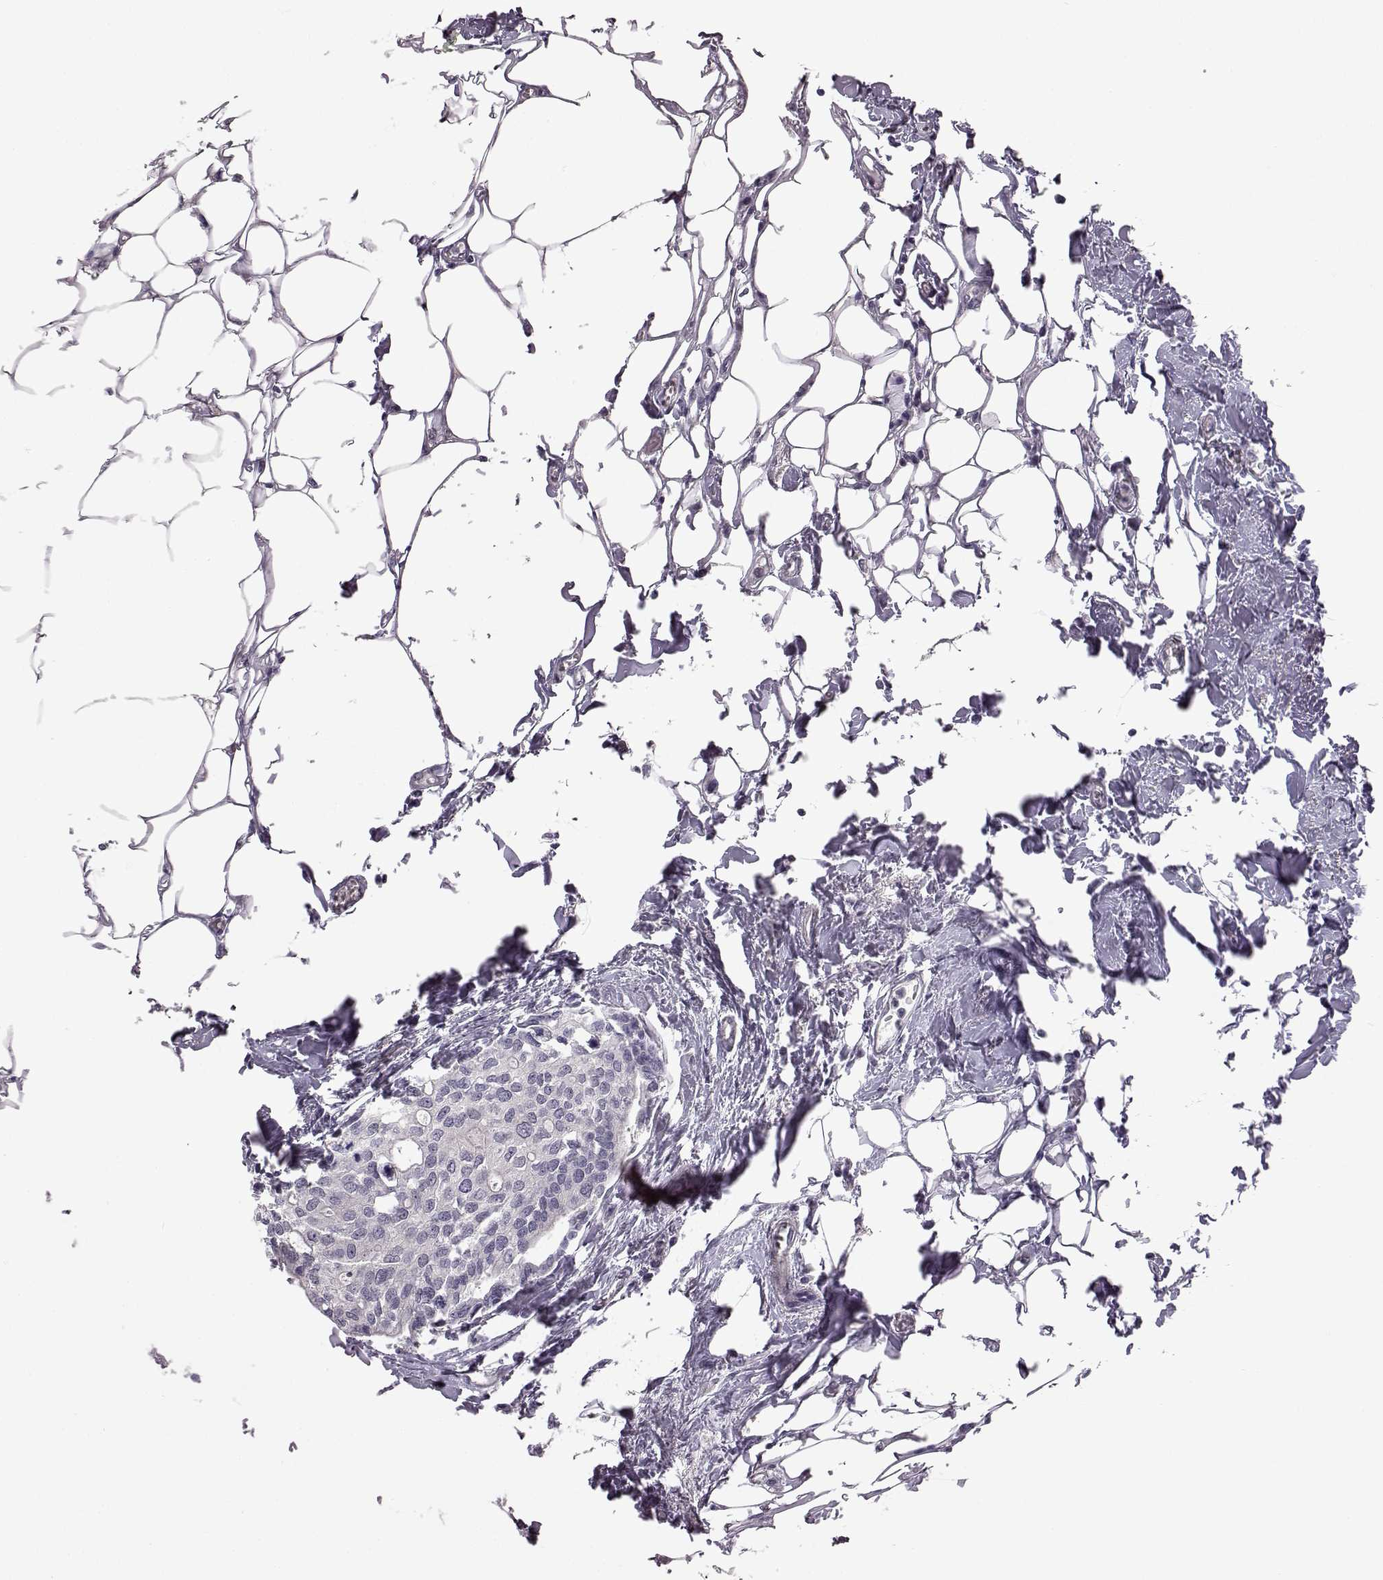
{"staining": {"intensity": "negative", "quantity": "none", "location": "none"}, "tissue": "breast cancer", "cell_type": "Tumor cells", "image_type": "cancer", "snomed": [{"axis": "morphology", "description": "Duct carcinoma"}, {"axis": "topography", "description": "Breast"}], "caption": "Breast invasive ductal carcinoma was stained to show a protein in brown. There is no significant expression in tumor cells.", "gene": "C10orf62", "patient": {"sex": "female", "age": 83}}